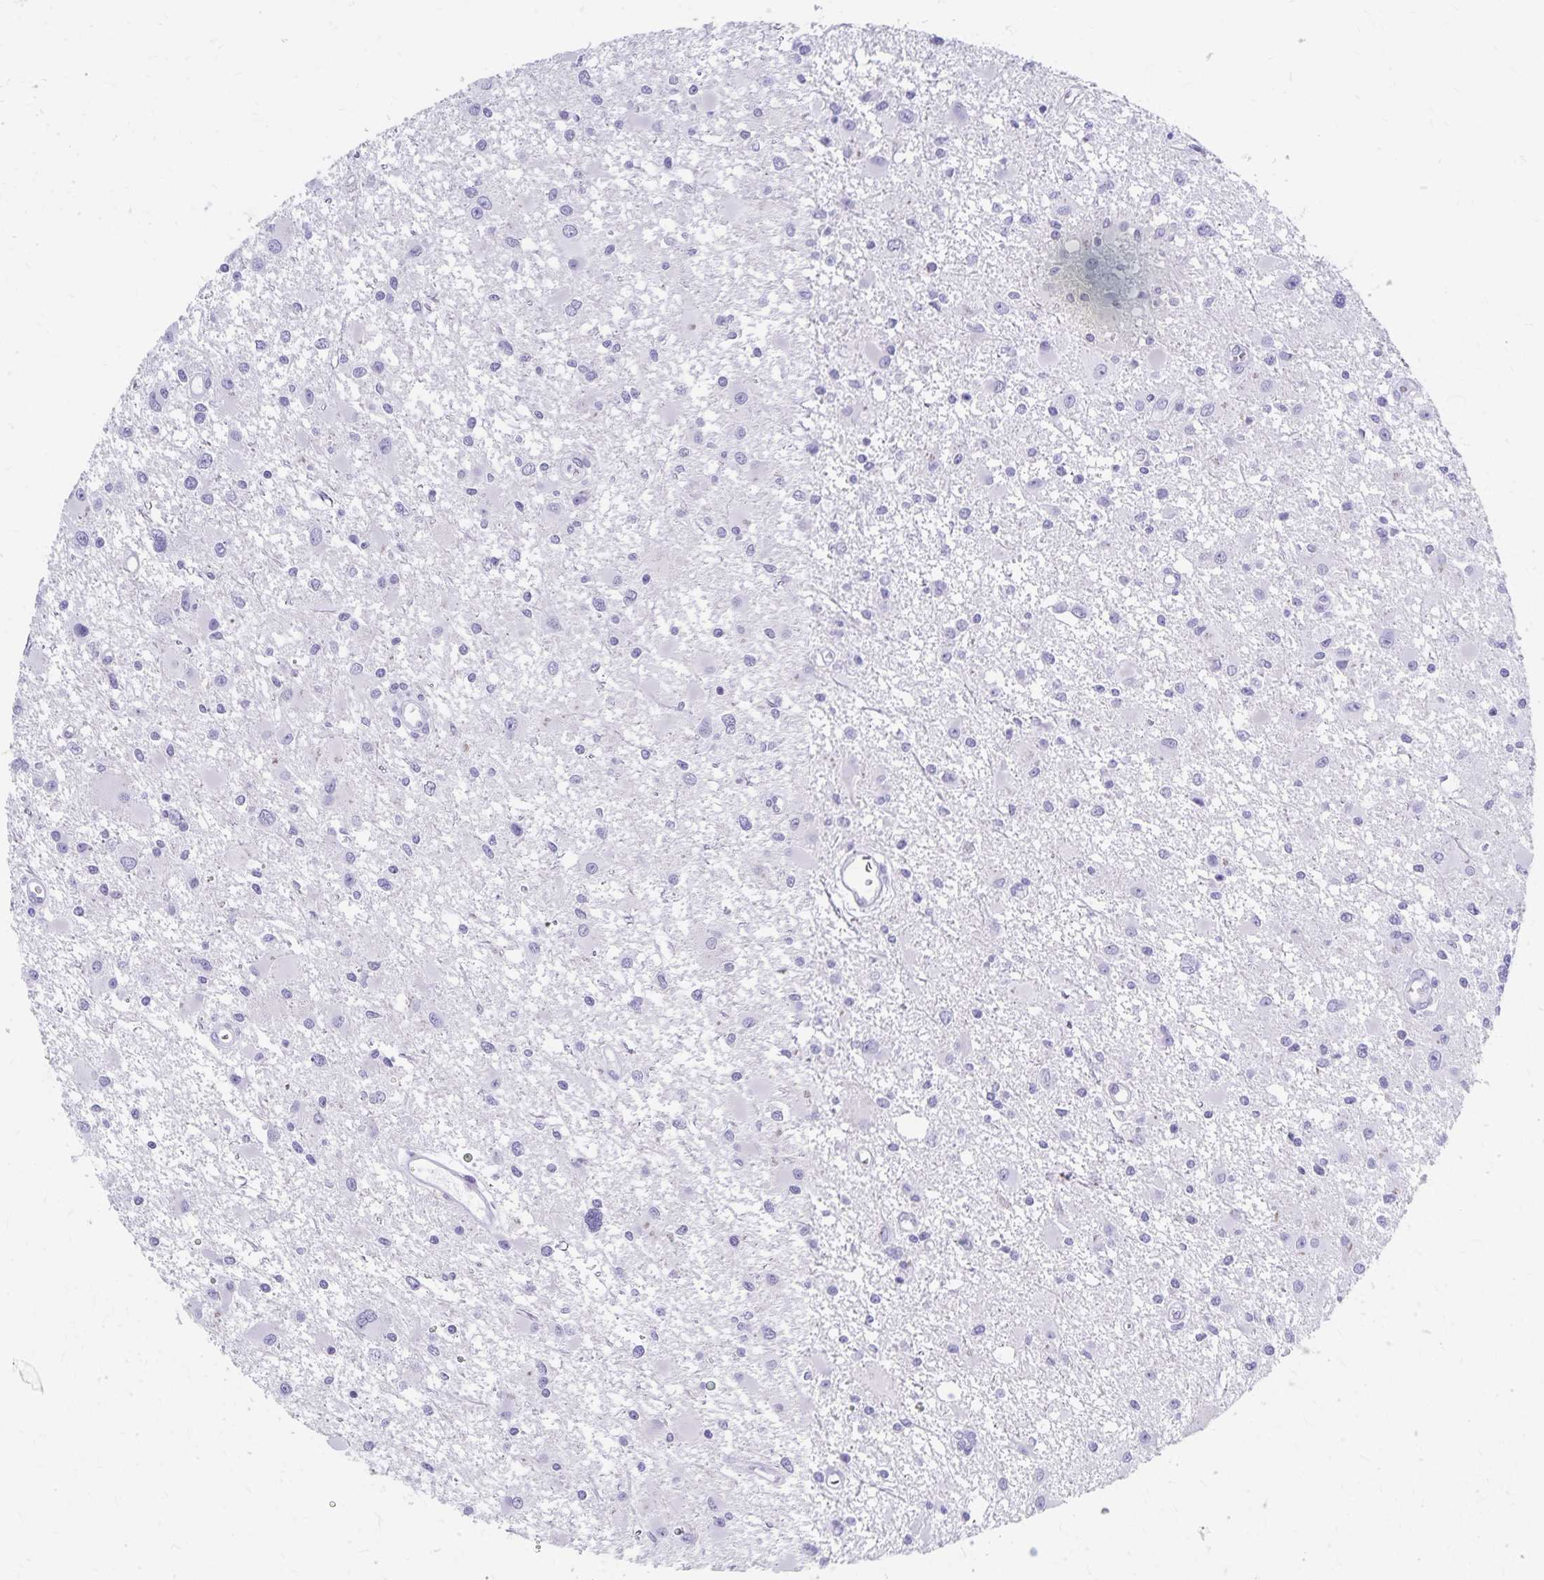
{"staining": {"intensity": "negative", "quantity": "none", "location": "none"}, "tissue": "glioma", "cell_type": "Tumor cells", "image_type": "cancer", "snomed": [{"axis": "morphology", "description": "Glioma, malignant, High grade"}, {"axis": "topography", "description": "Brain"}], "caption": "High power microscopy histopathology image of an IHC micrograph of malignant high-grade glioma, revealing no significant positivity in tumor cells. Nuclei are stained in blue.", "gene": "GPBAR1", "patient": {"sex": "male", "age": 54}}